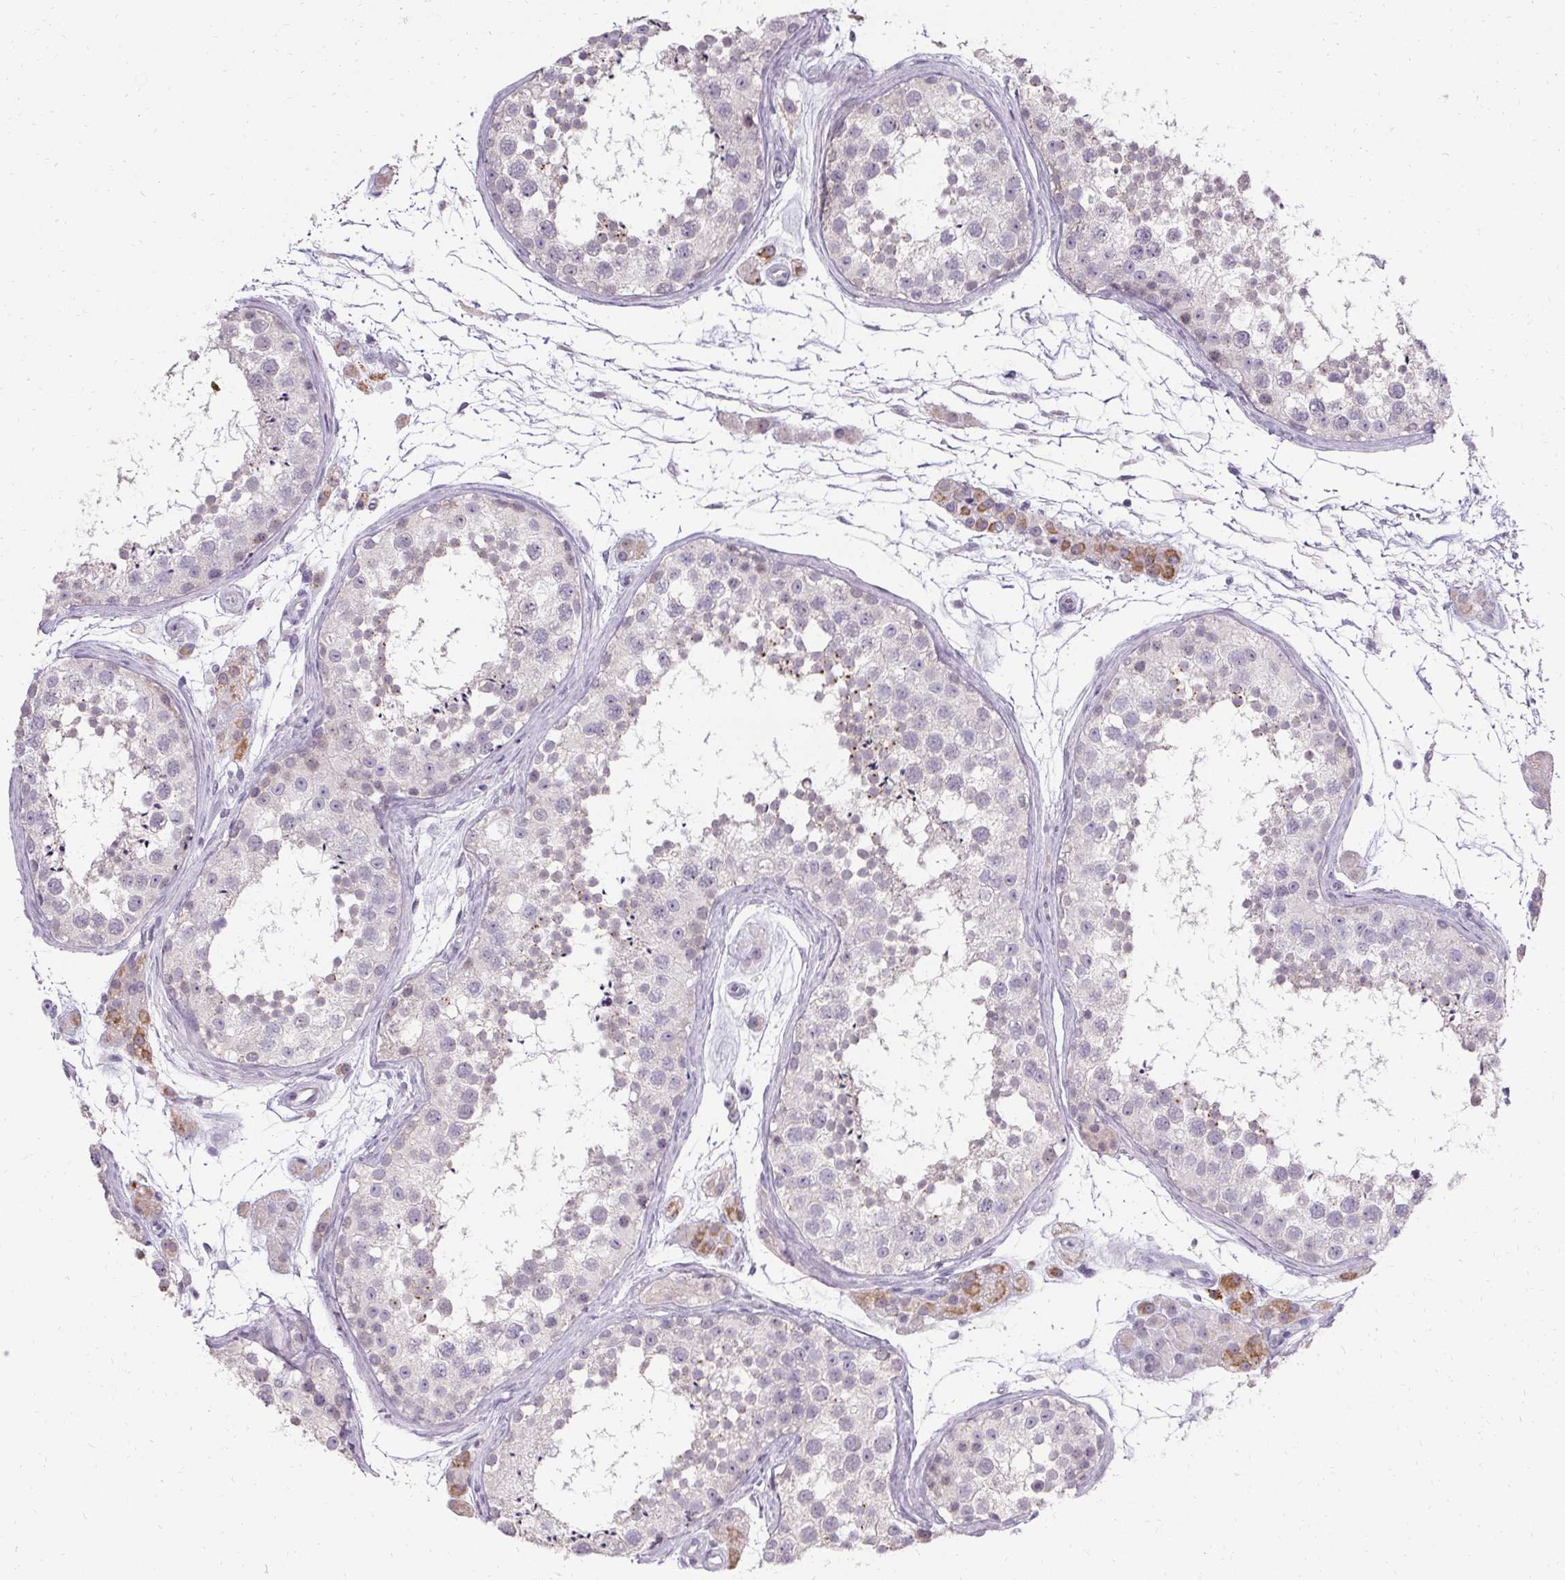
{"staining": {"intensity": "negative", "quantity": "none", "location": "none"}, "tissue": "testis", "cell_type": "Cells in seminiferous ducts", "image_type": "normal", "snomed": [{"axis": "morphology", "description": "Normal tissue, NOS"}, {"axis": "topography", "description": "Testis"}], "caption": "A high-resolution micrograph shows immunohistochemistry (IHC) staining of benign testis, which shows no significant staining in cells in seminiferous ducts. (Brightfield microscopy of DAB IHC at high magnification).", "gene": "PMEL", "patient": {"sex": "male", "age": 41}}